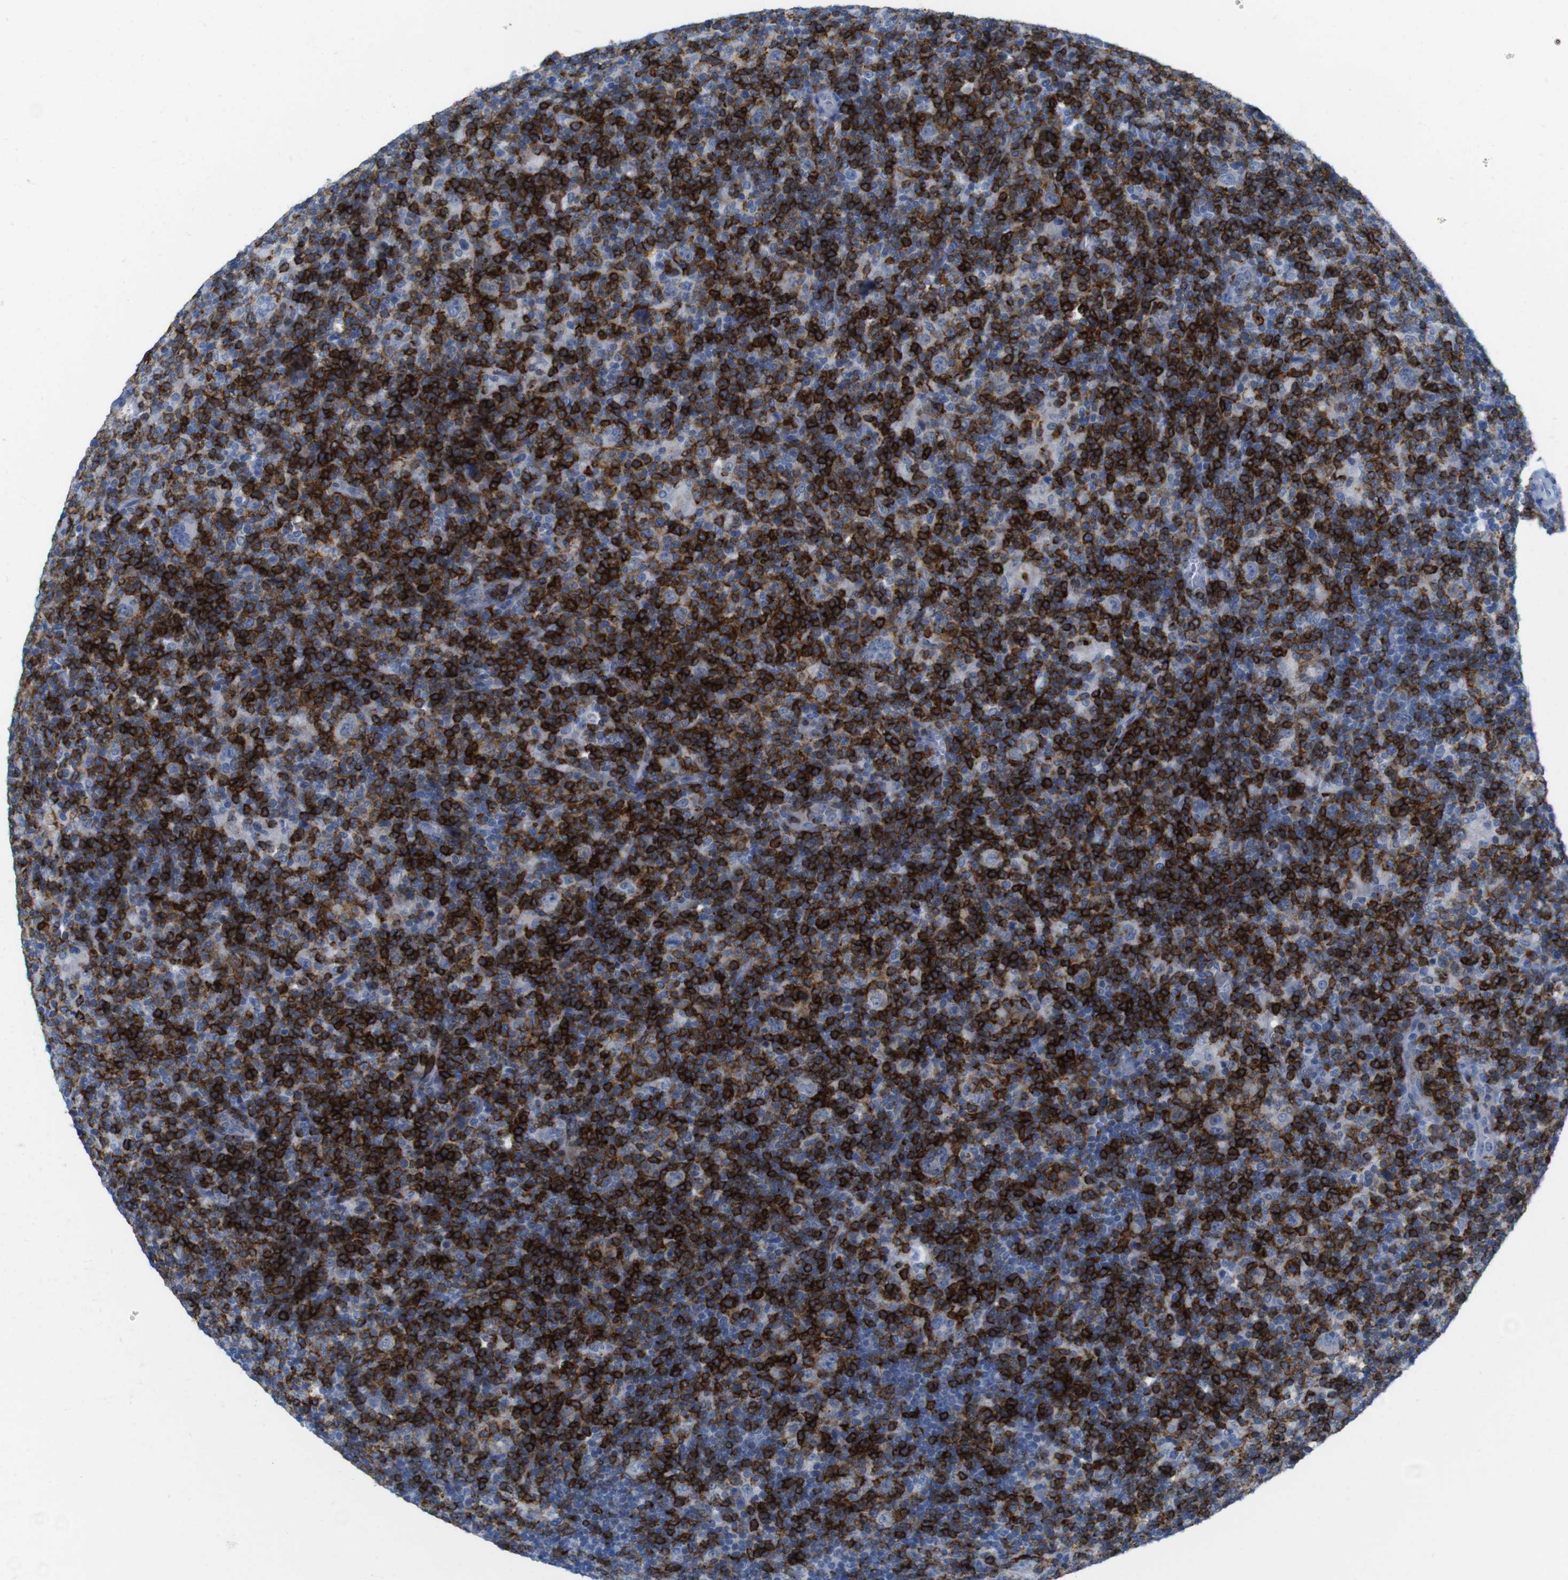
{"staining": {"intensity": "negative", "quantity": "none", "location": "none"}, "tissue": "lymphoma", "cell_type": "Tumor cells", "image_type": "cancer", "snomed": [{"axis": "morphology", "description": "Hodgkin's disease, NOS"}, {"axis": "topography", "description": "Lymph node"}], "caption": "This is an immunohistochemistry image of Hodgkin's disease. There is no positivity in tumor cells.", "gene": "CD5", "patient": {"sex": "female", "age": 57}}